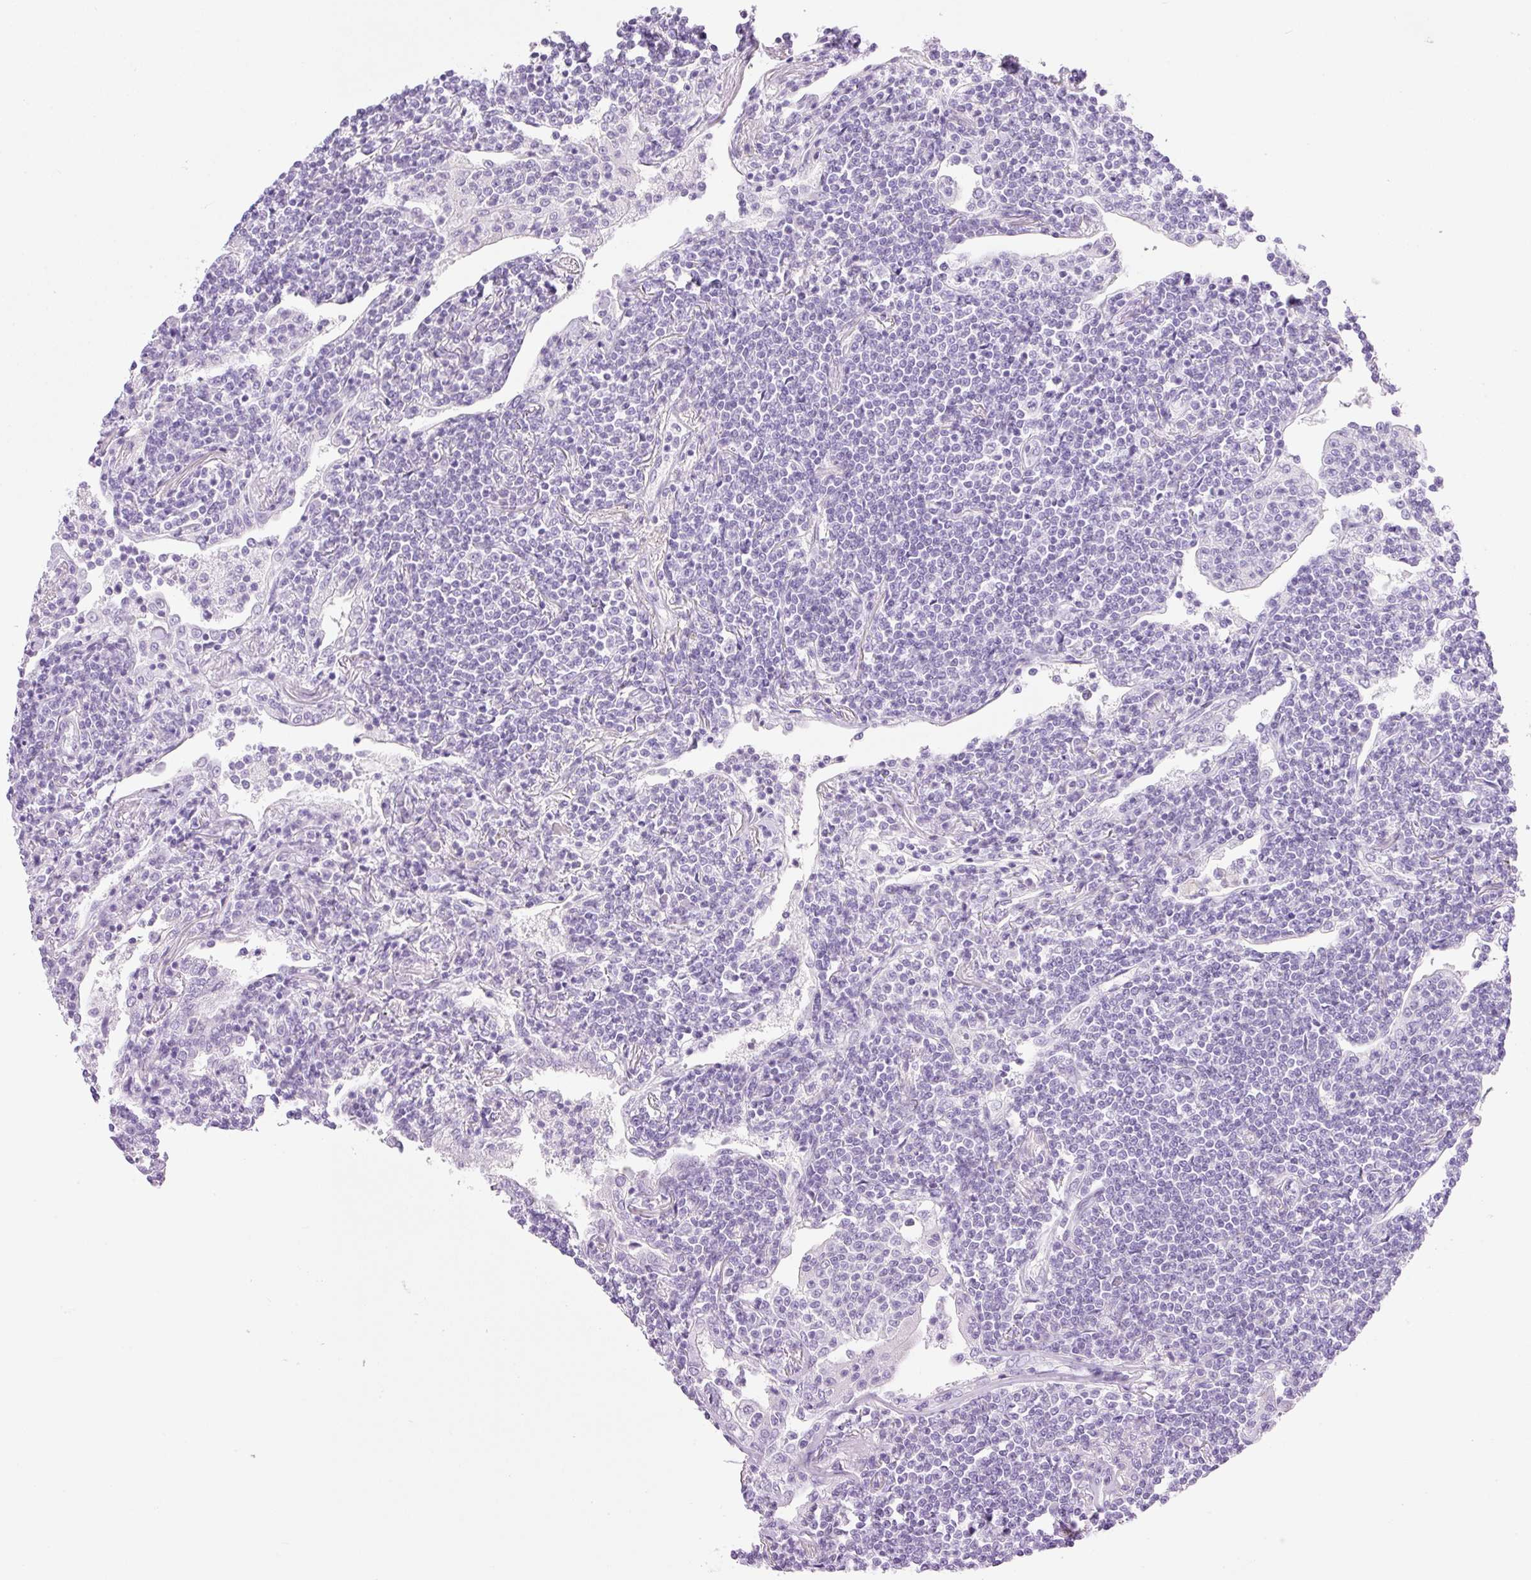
{"staining": {"intensity": "negative", "quantity": "none", "location": "none"}, "tissue": "lymphoma", "cell_type": "Tumor cells", "image_type": "cancer", "snomed": [{"axis": "morphology", "description": "Malignant lymphoma, non-Hodgkin's type, Low grade"}, {"axis": "topography", "description": "Lung"}], "caption": "The immunohistochemistry photomicrograph has no significant staining in tumor cells of low-grade malignant lymphoma, non-Hodgkin's type tissue.", "gene": "SPRR4", "patient": {"sex": "female", "age": 71}}